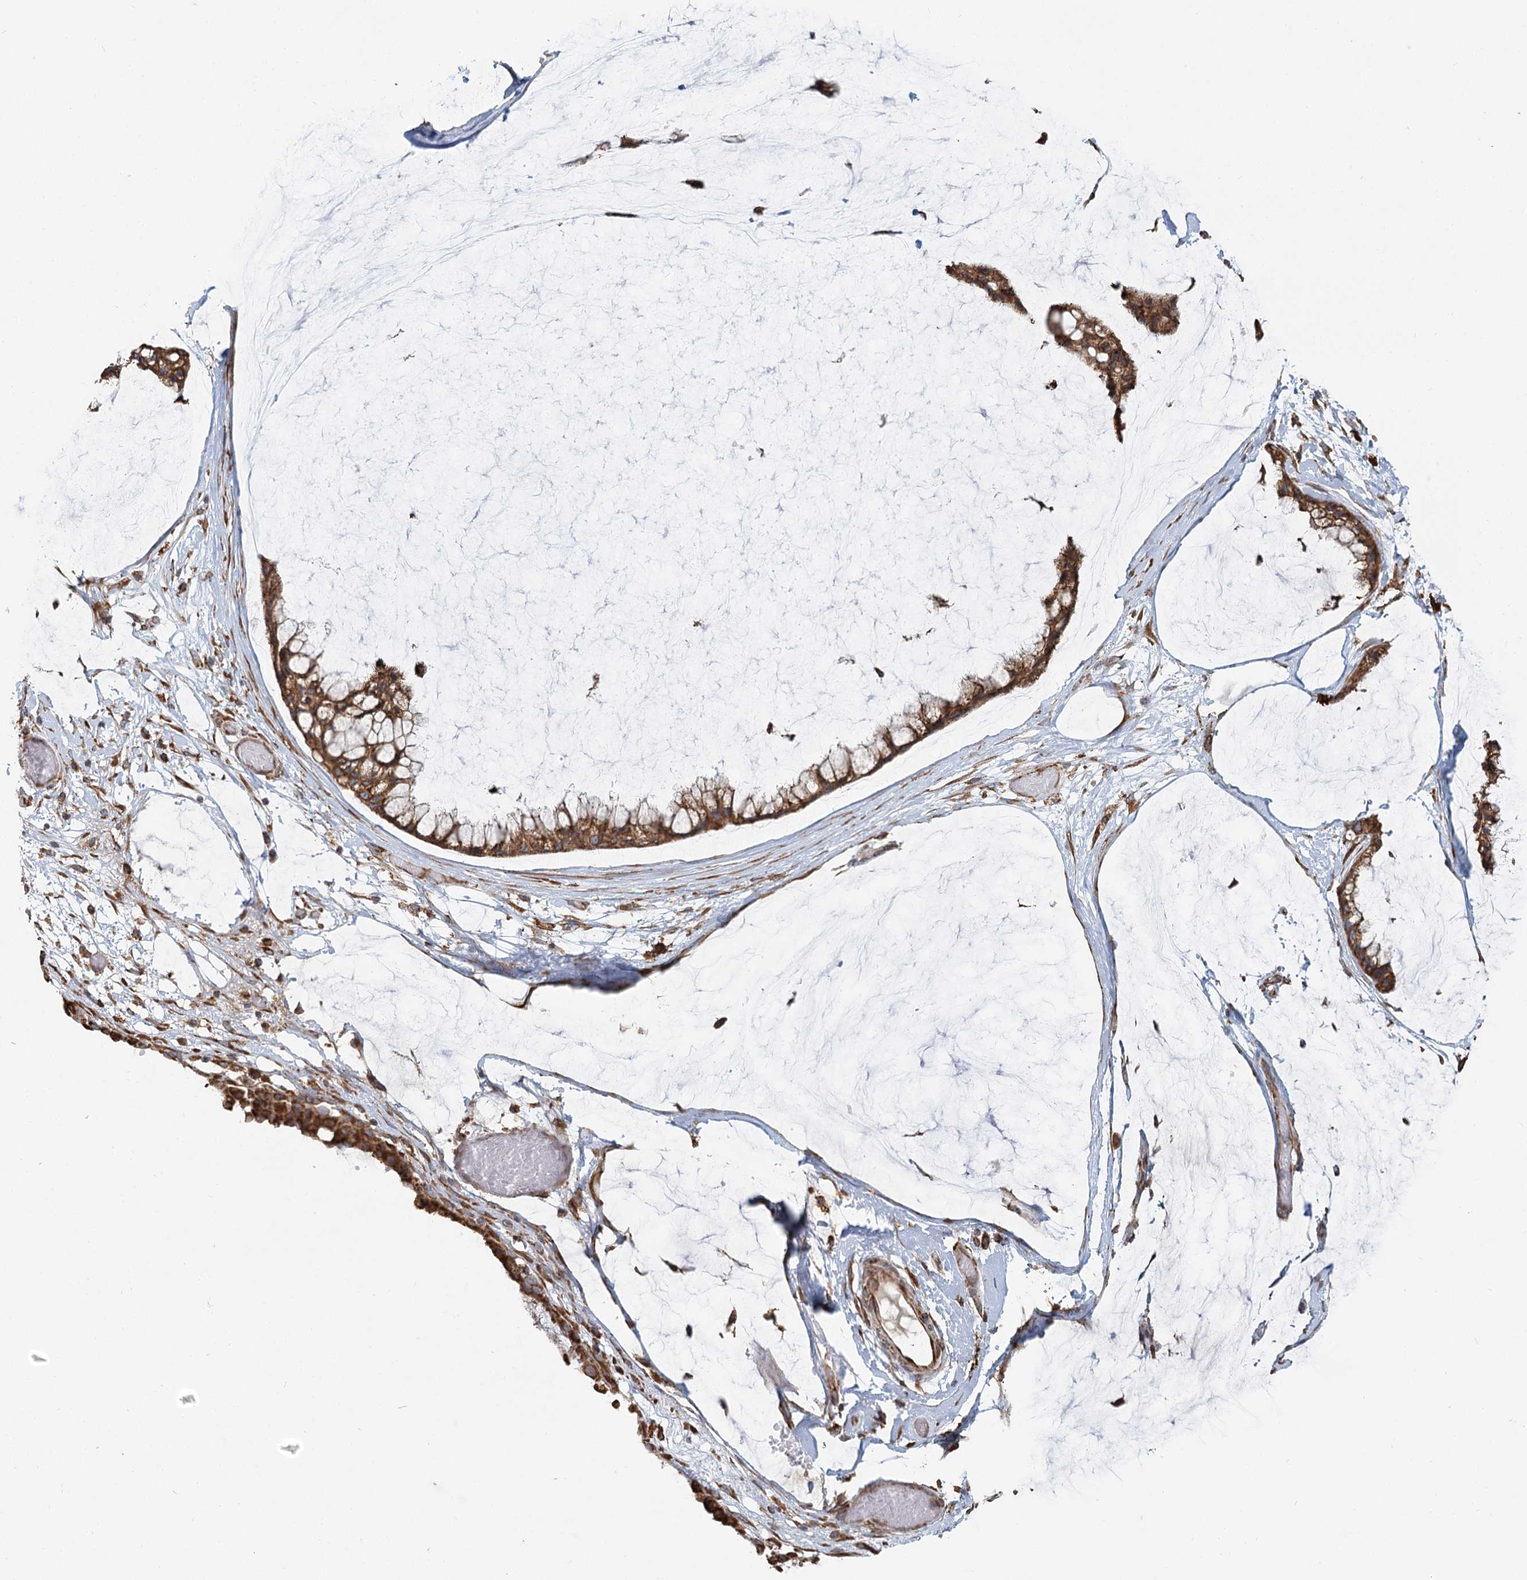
{"staining": {"intensity": "strong", "quantity": ">75%", "location": "cytoplasmic/membranous"}, "tissue": "ovarian cancer", "cell_type": "Tumor cells", "image_type": "cancer", "snomed": [{"axis": "morphology", "description": "Cystadenocarcinoma, mucinous, NOS"}, {"axis": "topography", "description": "Ovary"}], "caption": "Ovarian cancer (mucinous cystadenocarcinoma) stained with a brown dye shows strong cytoplasmic/membranous positive positivity in approximately >75% of tumor cells.", "gene": "TAS1R1", "patient": {"sex": "female", "age": 39}}